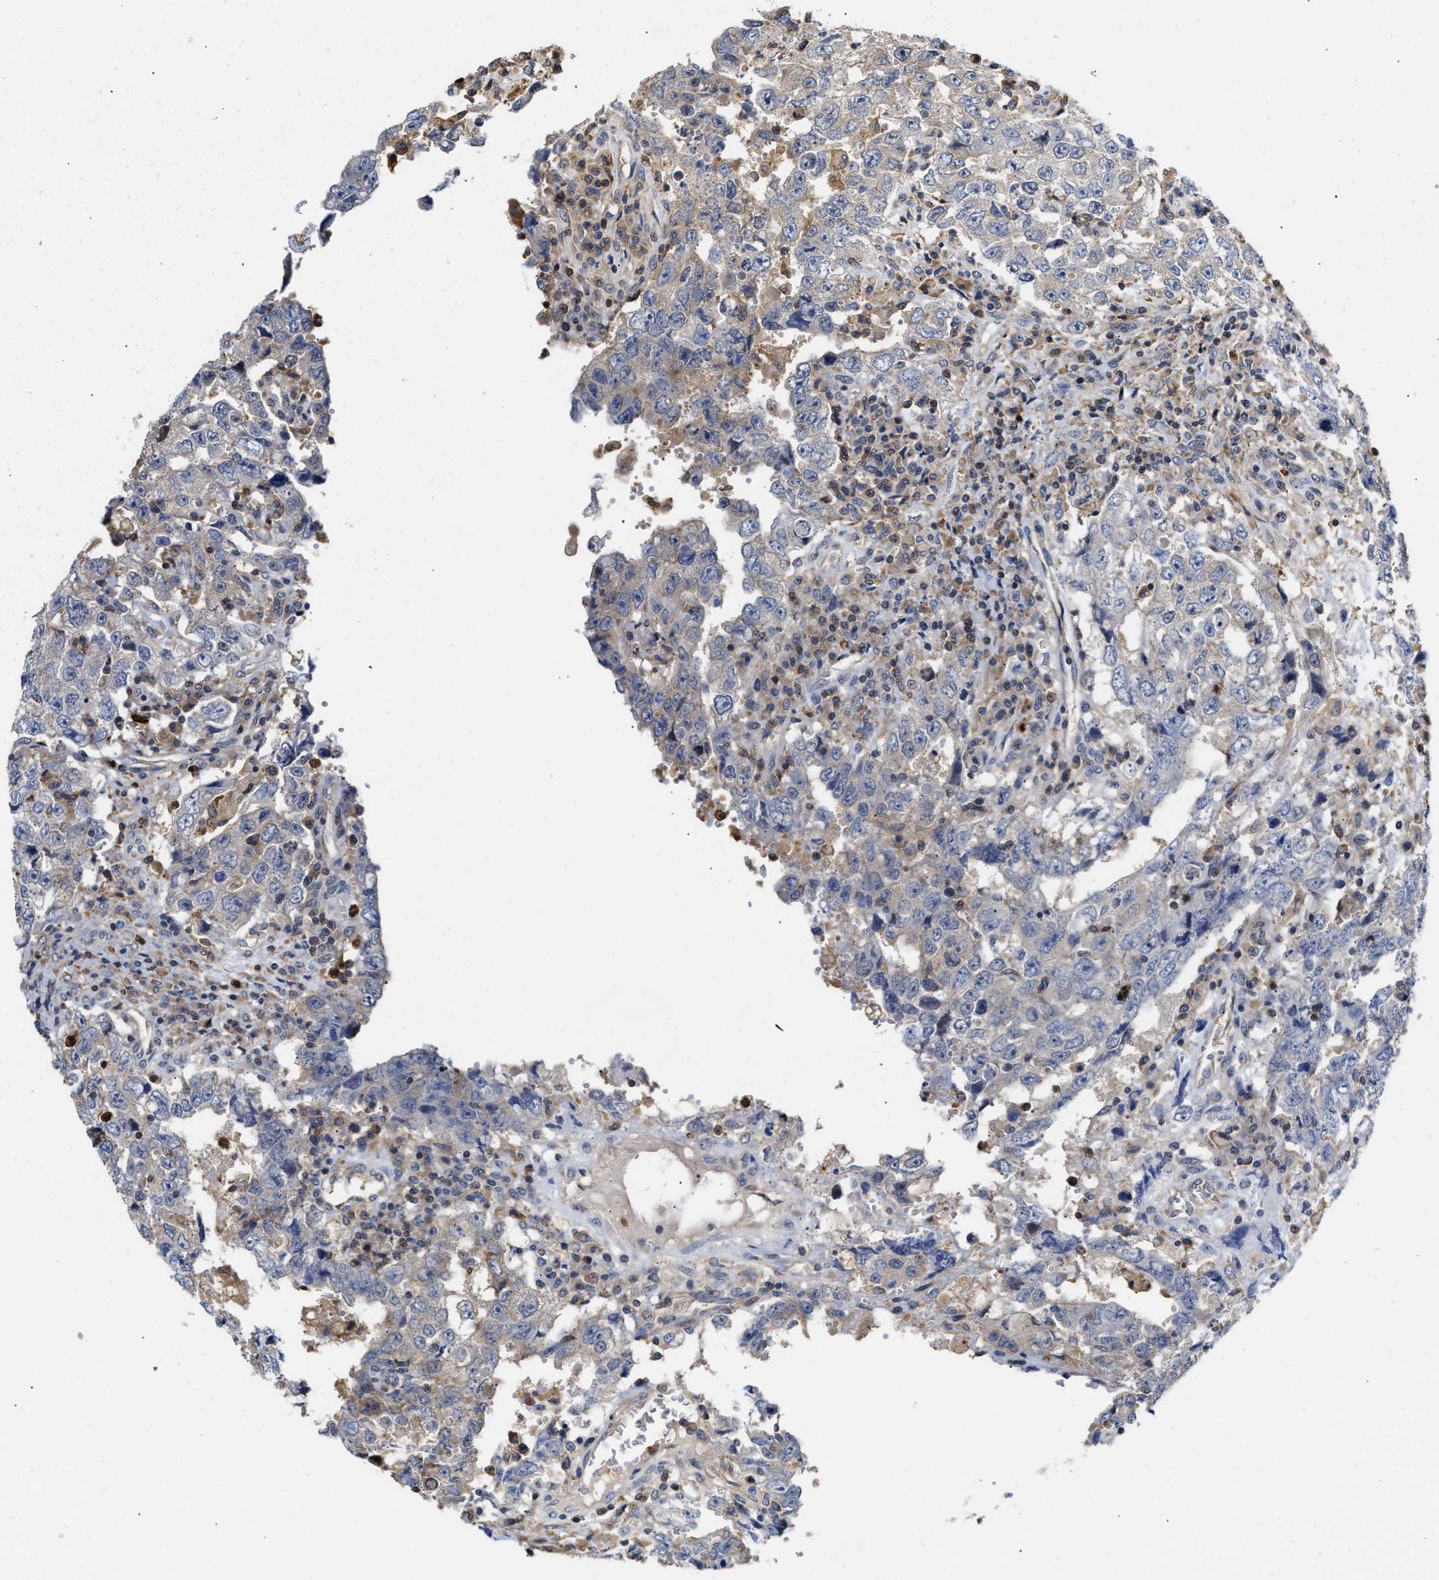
{"staining": {"intensity": "weak", "quantity": "<25%", "location": "cytoplasmic/membranous"}, "tissue": "testis cancer", "cell_type": "Tumor cells", "image_type": "cancer", "snomed": [{"axis": "morphology", "description": "Carcinoma, Embryonal, NOS"}, {"axis": "topography", "description": "Testis"}], "caption": "Protein analysis of testis cancer (embryonal carcinoma) reveals no significant positivity in tumor cells.", "gene": "KLHDC1", "patient": {"sex": "male", "age": 26}}